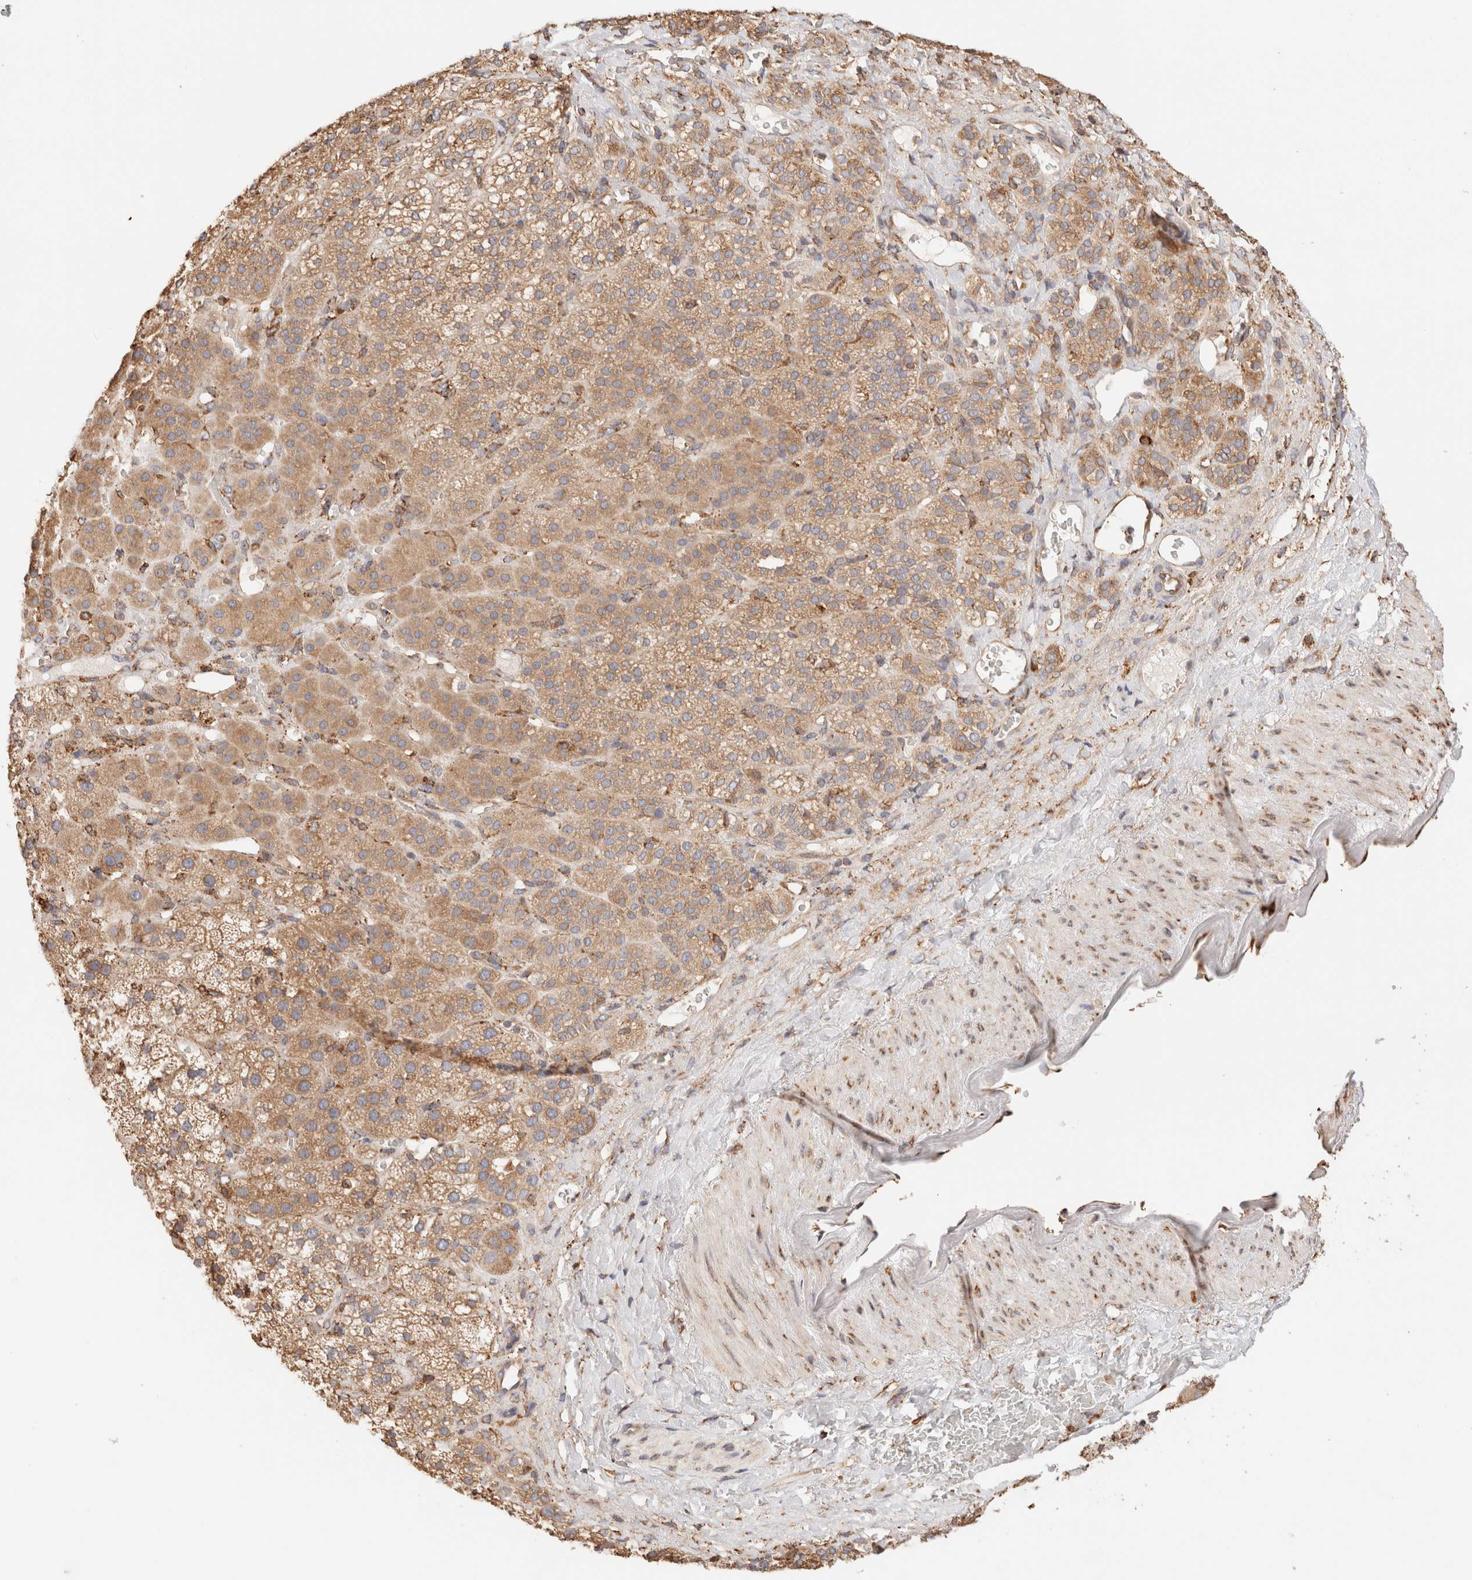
{"staining": {"intensity": "moderate", "quantity": ">75%", "location": "cytoplasmic/membranous"}, "tissue": "adrenal gland", "cell_type": "Glandular cells", "image_type": "normal", "snomed": [{"axis": "morphology", "description": "Normal tissue, NOS"}, {"axis": "topography", "description": "Adrenal gland"}], "caption": "Immunohistochemical staining of normal adrenal gland reveals >75% levels of moderate cytoplasmic/membranous protein staining in about >75% of glandular cells.", "gene": "FER", "patient": {"sex": "male", "age": 57}}